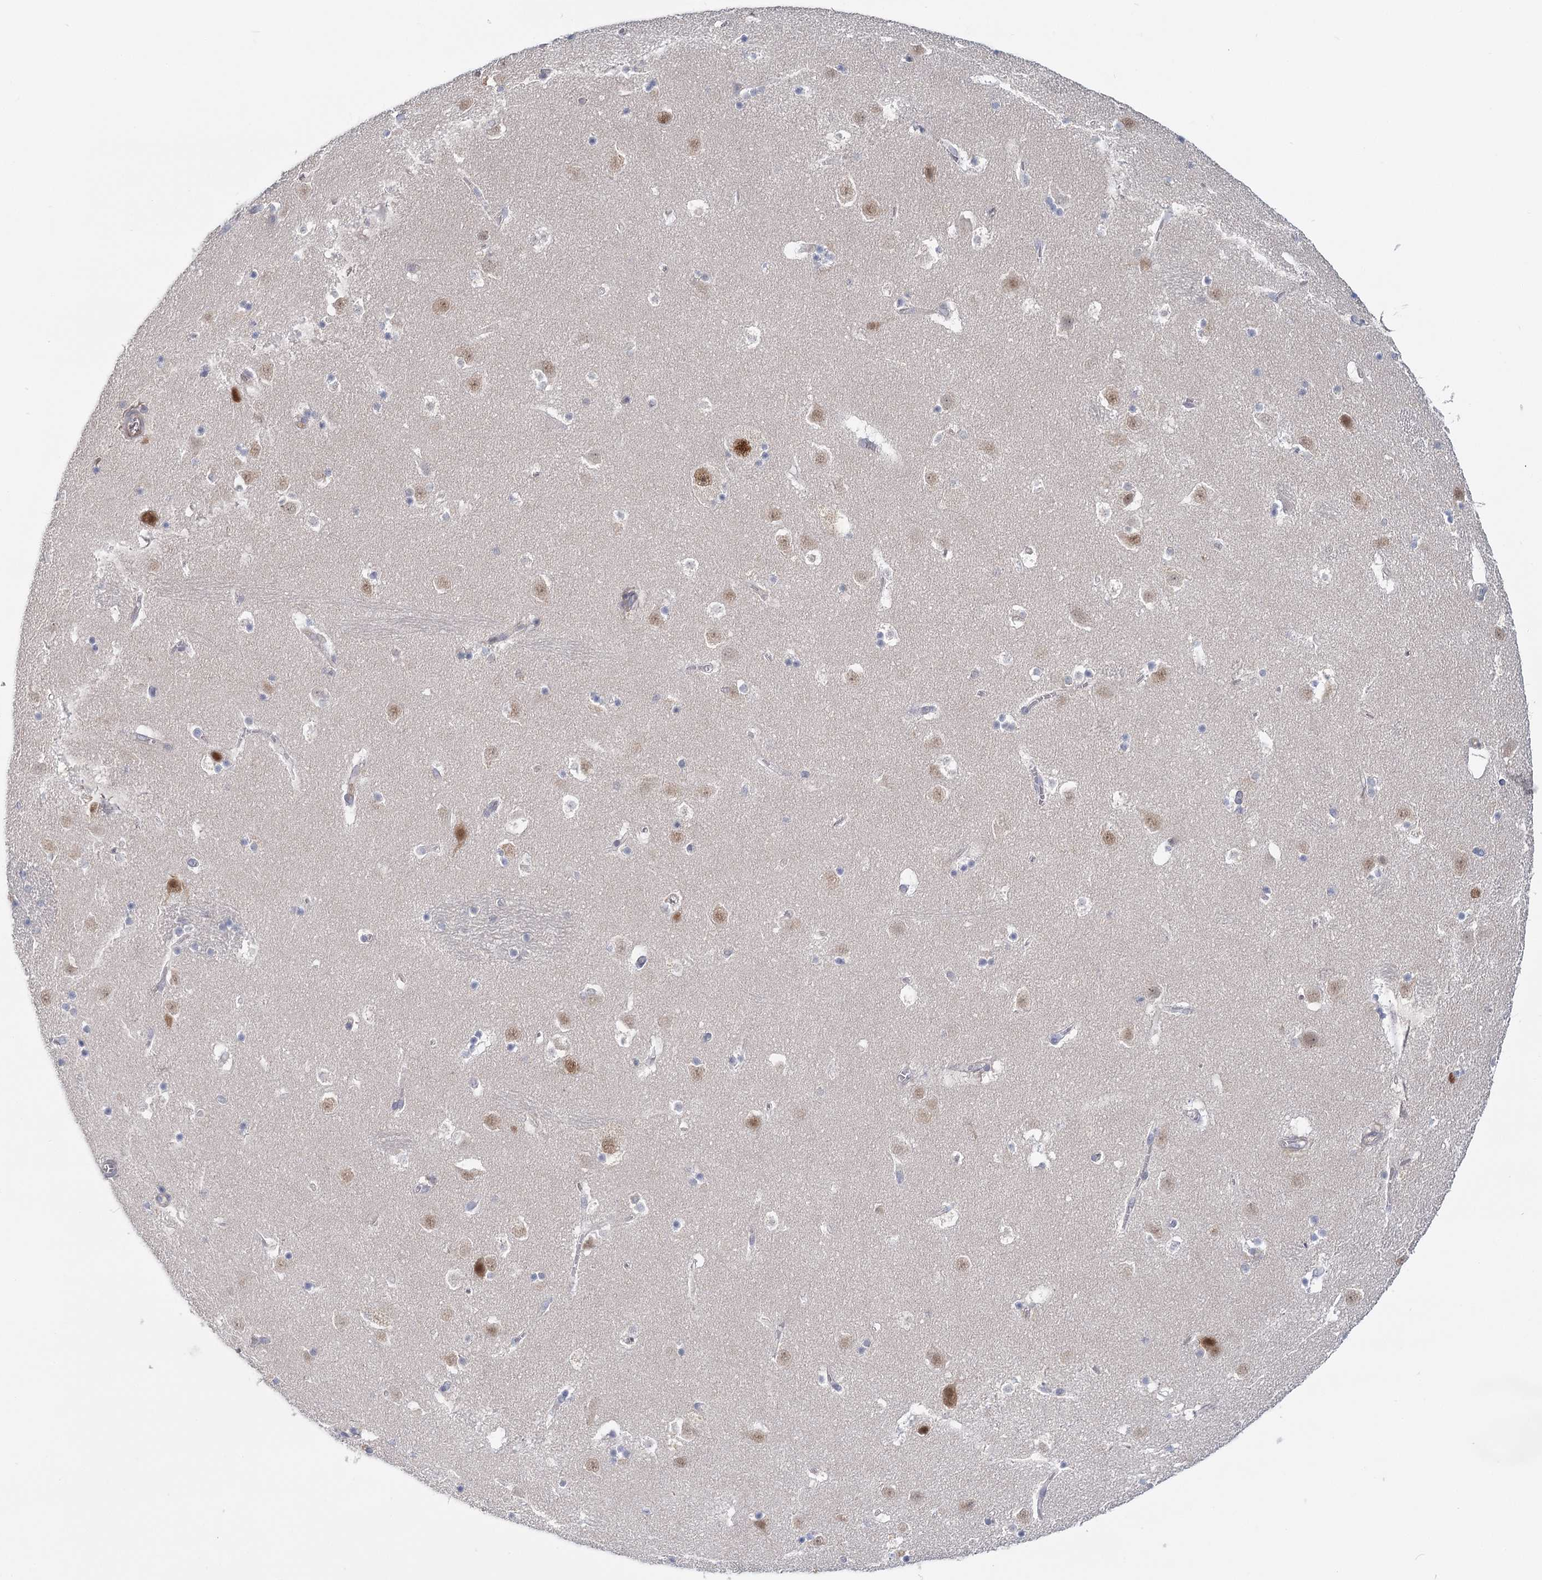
{"staining": {"intensity": "negative", "quantity": "none", "location": "none"}, "tissue": "caudate", "cell_type": "Glial cells", "image_type": "normal", "snomed": [{"axis": "morphology", "description": "Normal tissue, NOS"}, {"axis": "topography", "description": "Lateral ventricle wall"}], "caption": "Glial cells are negative for protein expression in normal human caudate. (DAB IHC with hematoxylin counter stain).", "gene": "USP11", "patient": {"sex": "male", "age": 45}}